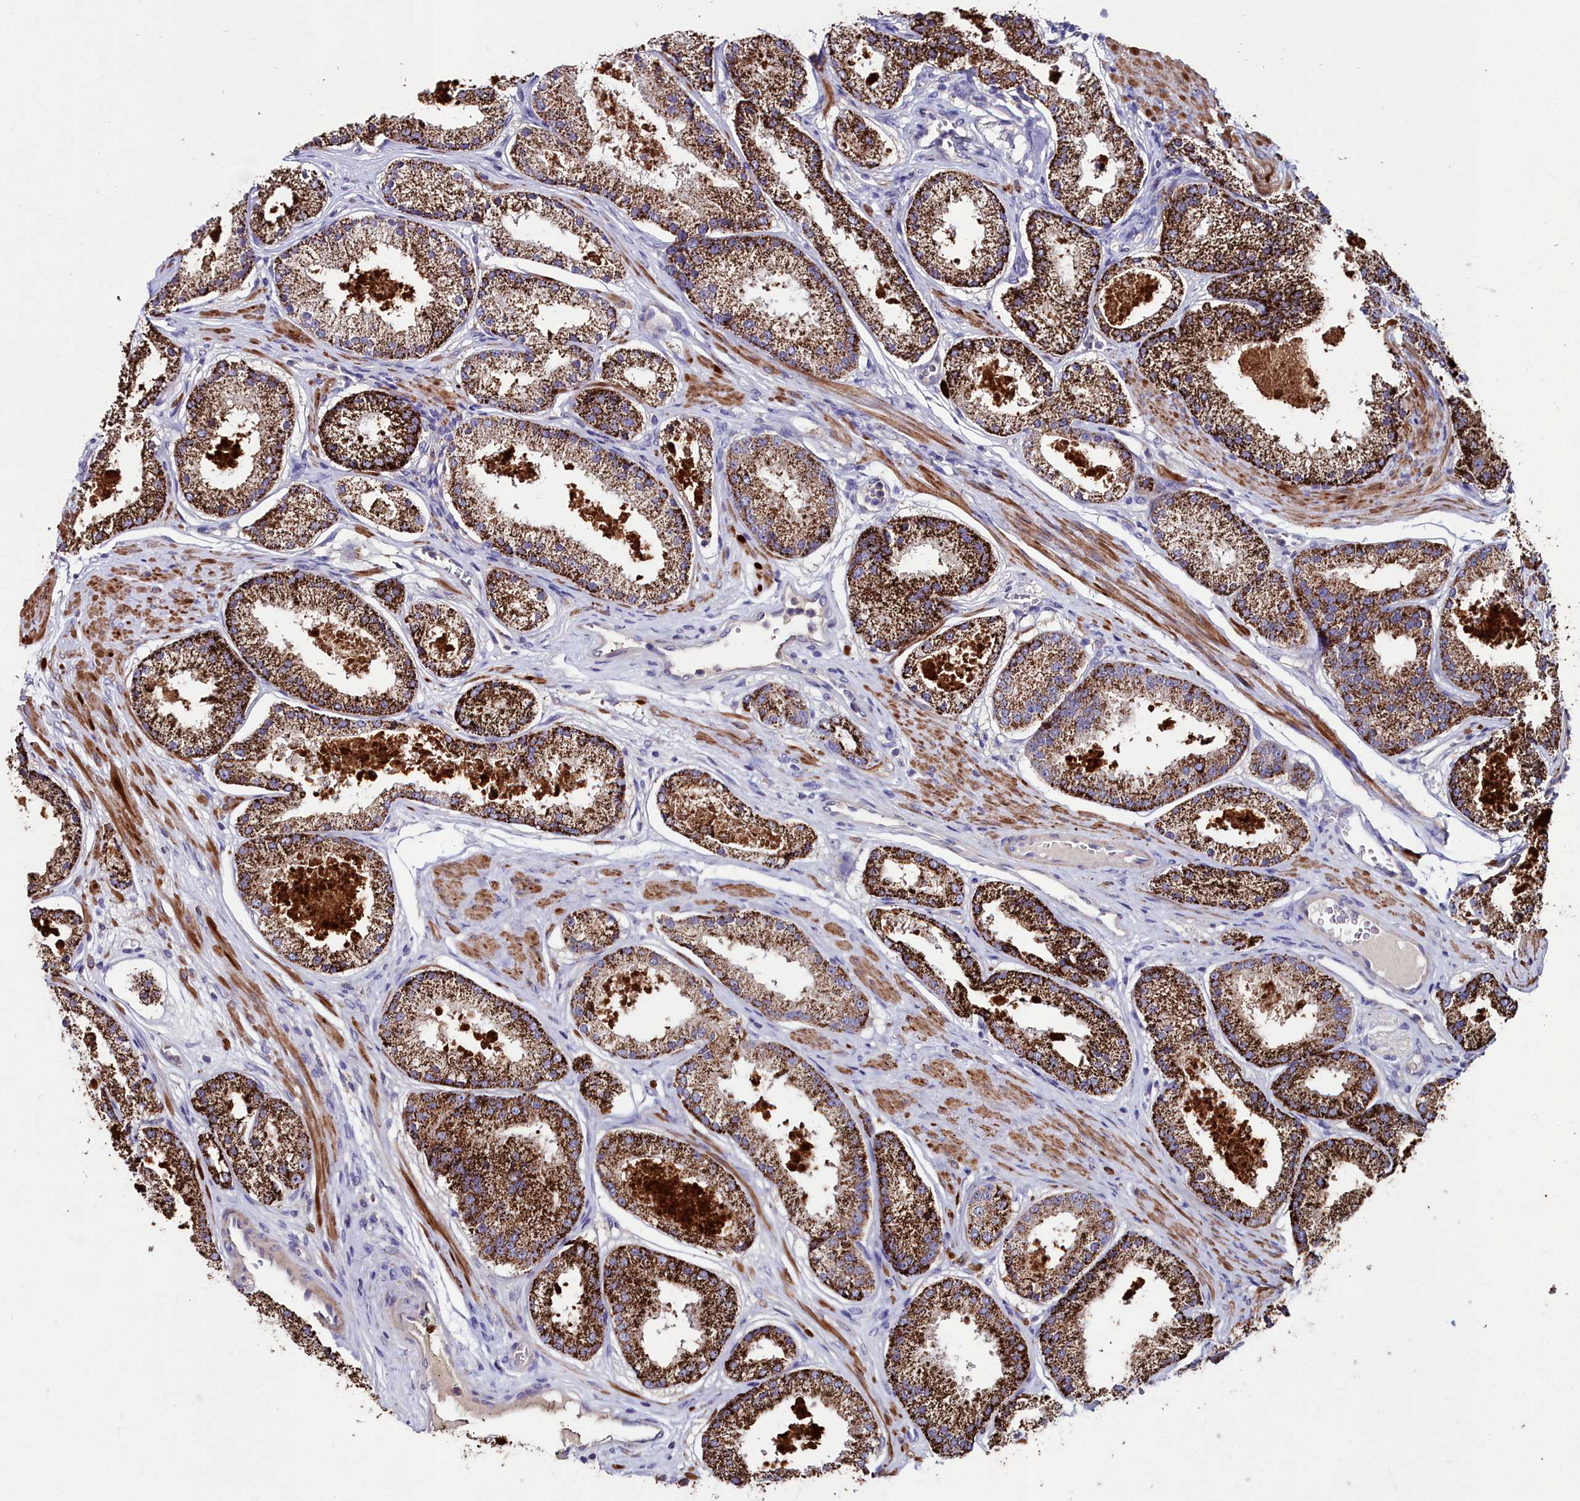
{"staining": {"intensity": "strong", "quantity": ">75%", "location": "cytoplasmic/membranous"}, "tissue": "prostate cancer", "cell_type": "Tumor cells", "image_type": "cancer", "snomed": [{"axis": "morphology", "description": "Adenocarcinoma, Low grade"}, {"axis": "topography", "description": "Prostate"}], "caption": "Tumor cells display strong cytoplasmic/membranous expression in approximately >75% of cells in prostate cancer (adenocarcinoma (low-grade)). (DAB = brown stain, brightfield microscopy at high magnification).", "gene": "AMBRA1", "patient": {"sex": "male", "age": 59}}